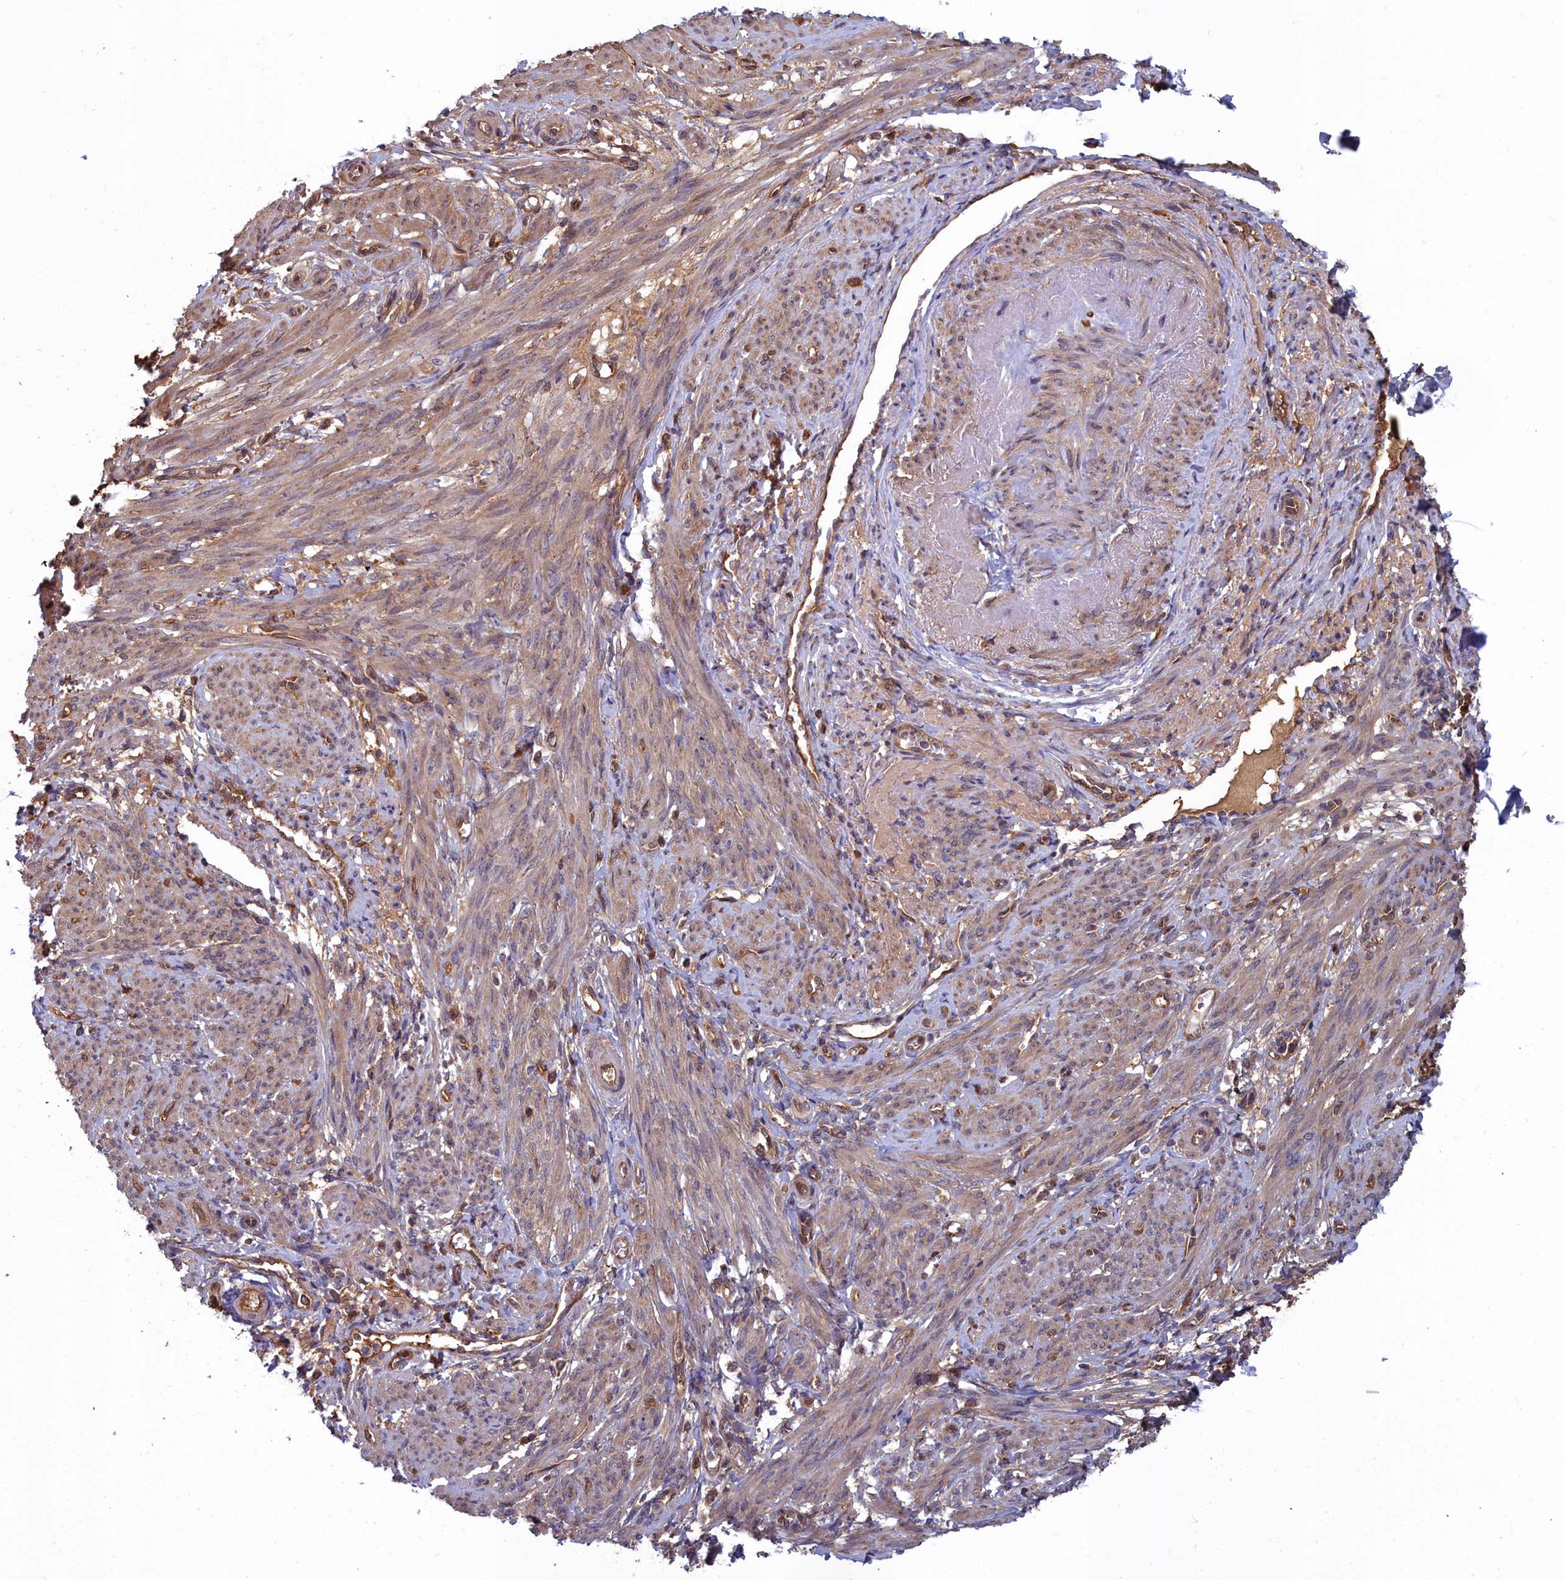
{"staining": {"intensity": "moderate", "quantity": "25%-75%", "location": "cytoplasmic/membranous"}, "tissue": "smooth muscle", "cell_type": "Smooth muscle cells", "image_type": "normal", "snomed": [{"axis": "morphology", "description": "Normal tissue, NOS"}, {"axis": "topography", "description": "Smooth muscle"}], "caption": "The photomicrograph displays immunohistochemical staining of normal smooth muscle. There is moderate cytoplasmic/membranous positivity is seen in approximately 25%-75% of smooth muscle cells.", "gene": "GFRA2", "patient": {"sex": "female", "age": 39}}